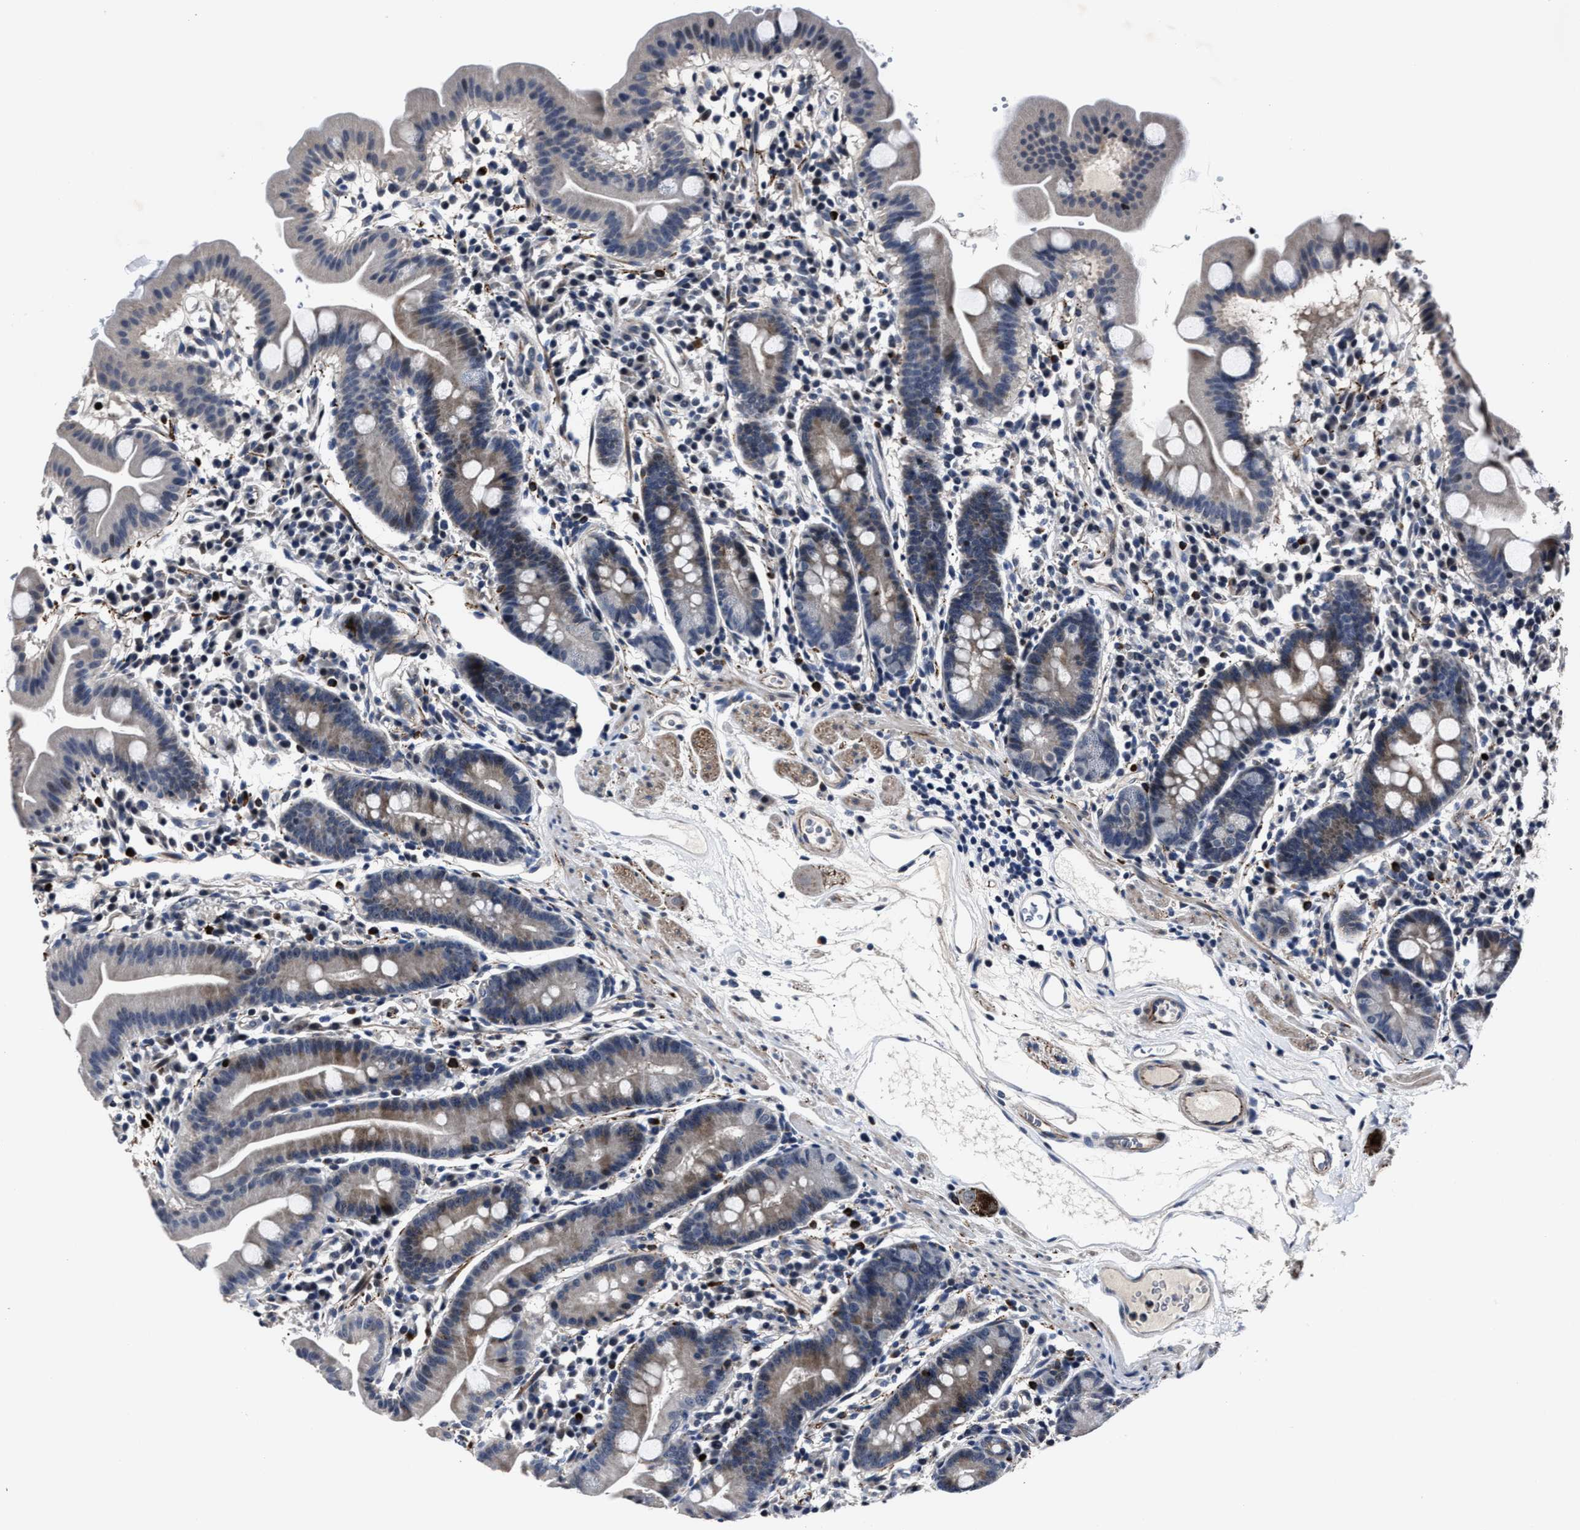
{"staining": {"intensity": "moderate", "quantity": "<25%", "location": "cytoplasmic/membranous"}, "tissue": "duodenum", "cell_type": "Glandular cells", "image_type": "normal", "snomed": [{"axis": "morphology", "description": "Normal tissue, NOS"}, {"axis": "topography", "description": "Duodenum"}], "caption": "Protein staining reveals moderate cytoplasmic/membranous positivity in approximately <25% of glandular cells in normal duodenum. (DAB = brown stain, brightfield microscopy at high magnification).", "gene": "RSBN1L", "patient": {"sex": "male", "age": 50}}